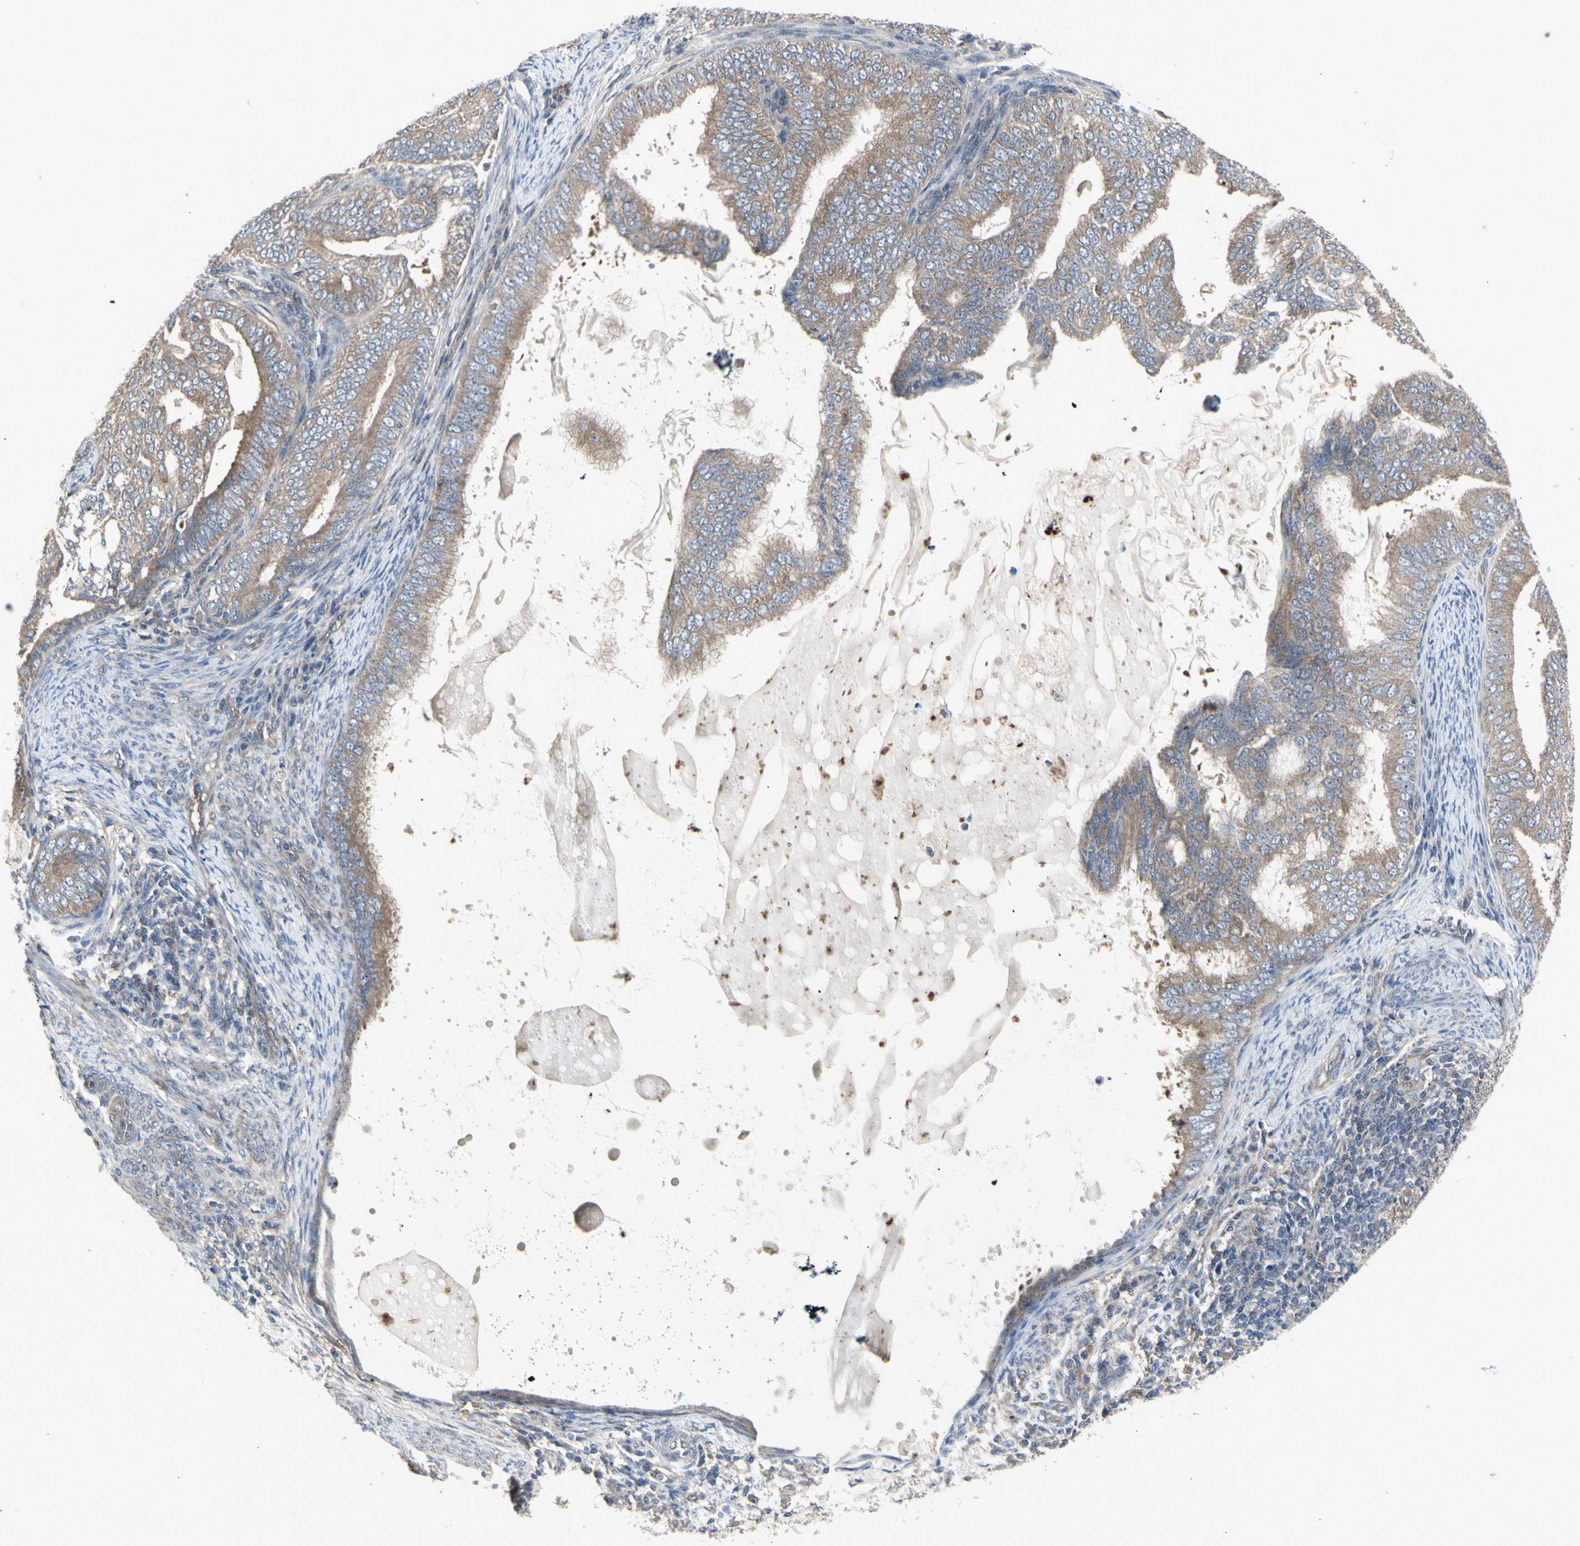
{"staining": {"intensity": "moderate", "quantity": ">75%", "location": "cytoplasmic/membranous"}, "tissue": "endometrial cancer", "cell_type": "Tumor cells", "image_type": "cancer", "snomed": [{"axis": "morphology", "description": "Adenocarcinoma, NOS"}, {"axis": "topography", "description": "Endometrium"}], "caption": "Human adenocarcinoma (endometrial) stained with a protein marker shows moderate staining in tumor cells.", "gene": "CHURC1-FNTB", "patient": {"sex": "female", "age": 58}}